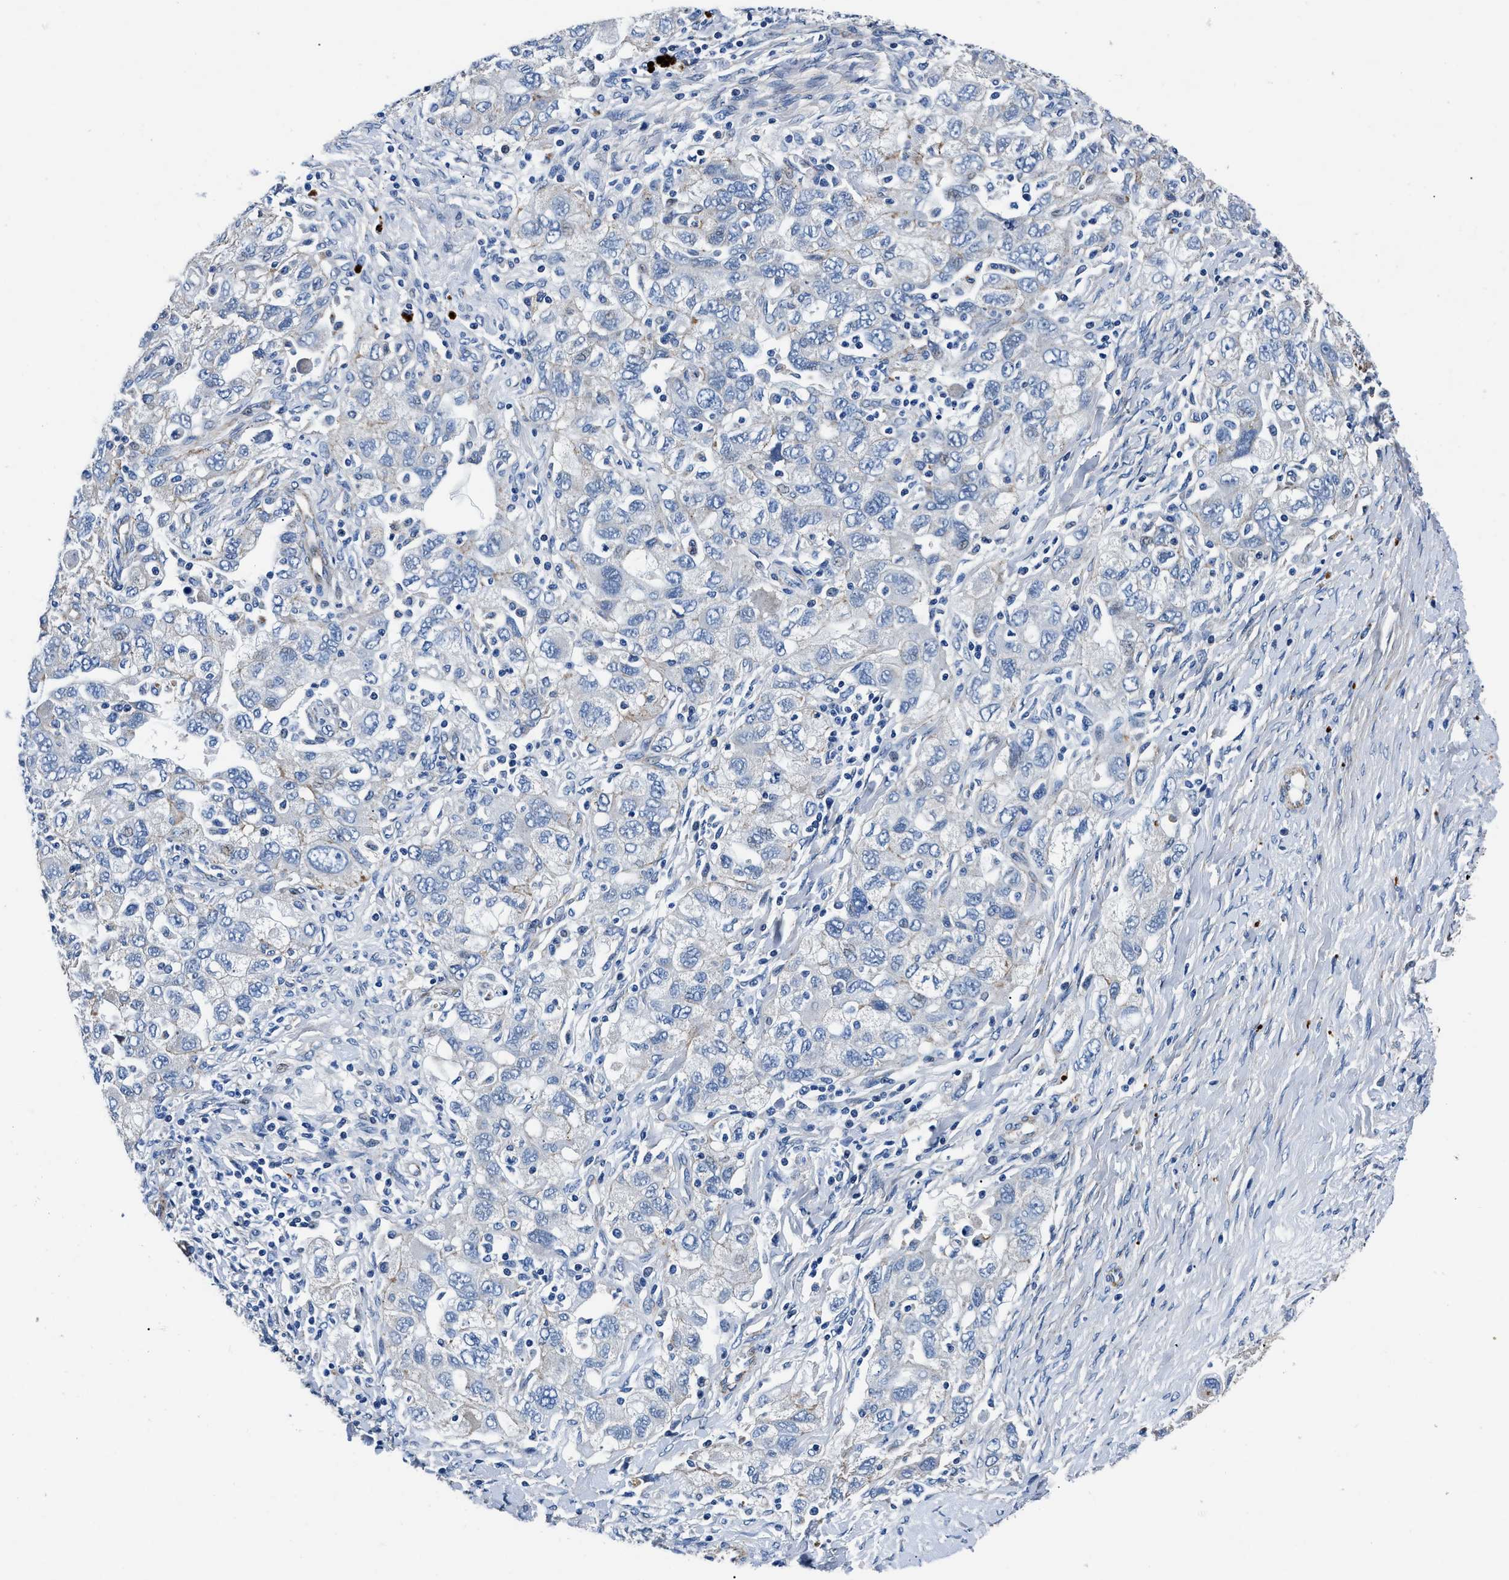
{"staining": {"intensity": "negative", "quantity": "none", "location": "none"}, "tissue": "ovarian cancer", "cell_type": "Tumor cells", "image_type": "cancer", "snomed": [{"axis": "morphology", "description": "Carcinoma, NOS"}, {"axis": "morphology", "description": "Cystadenocarcinoma, serous, NOS"}, {"axis": "topography", "description": "Ovary"}], "caption": "The histopathology image displays no staining of tumor cells in serous cystadenocarcinoma (ovarian).", "gene": "DAG1", "patient": {"sex": "female", "age": 69}}